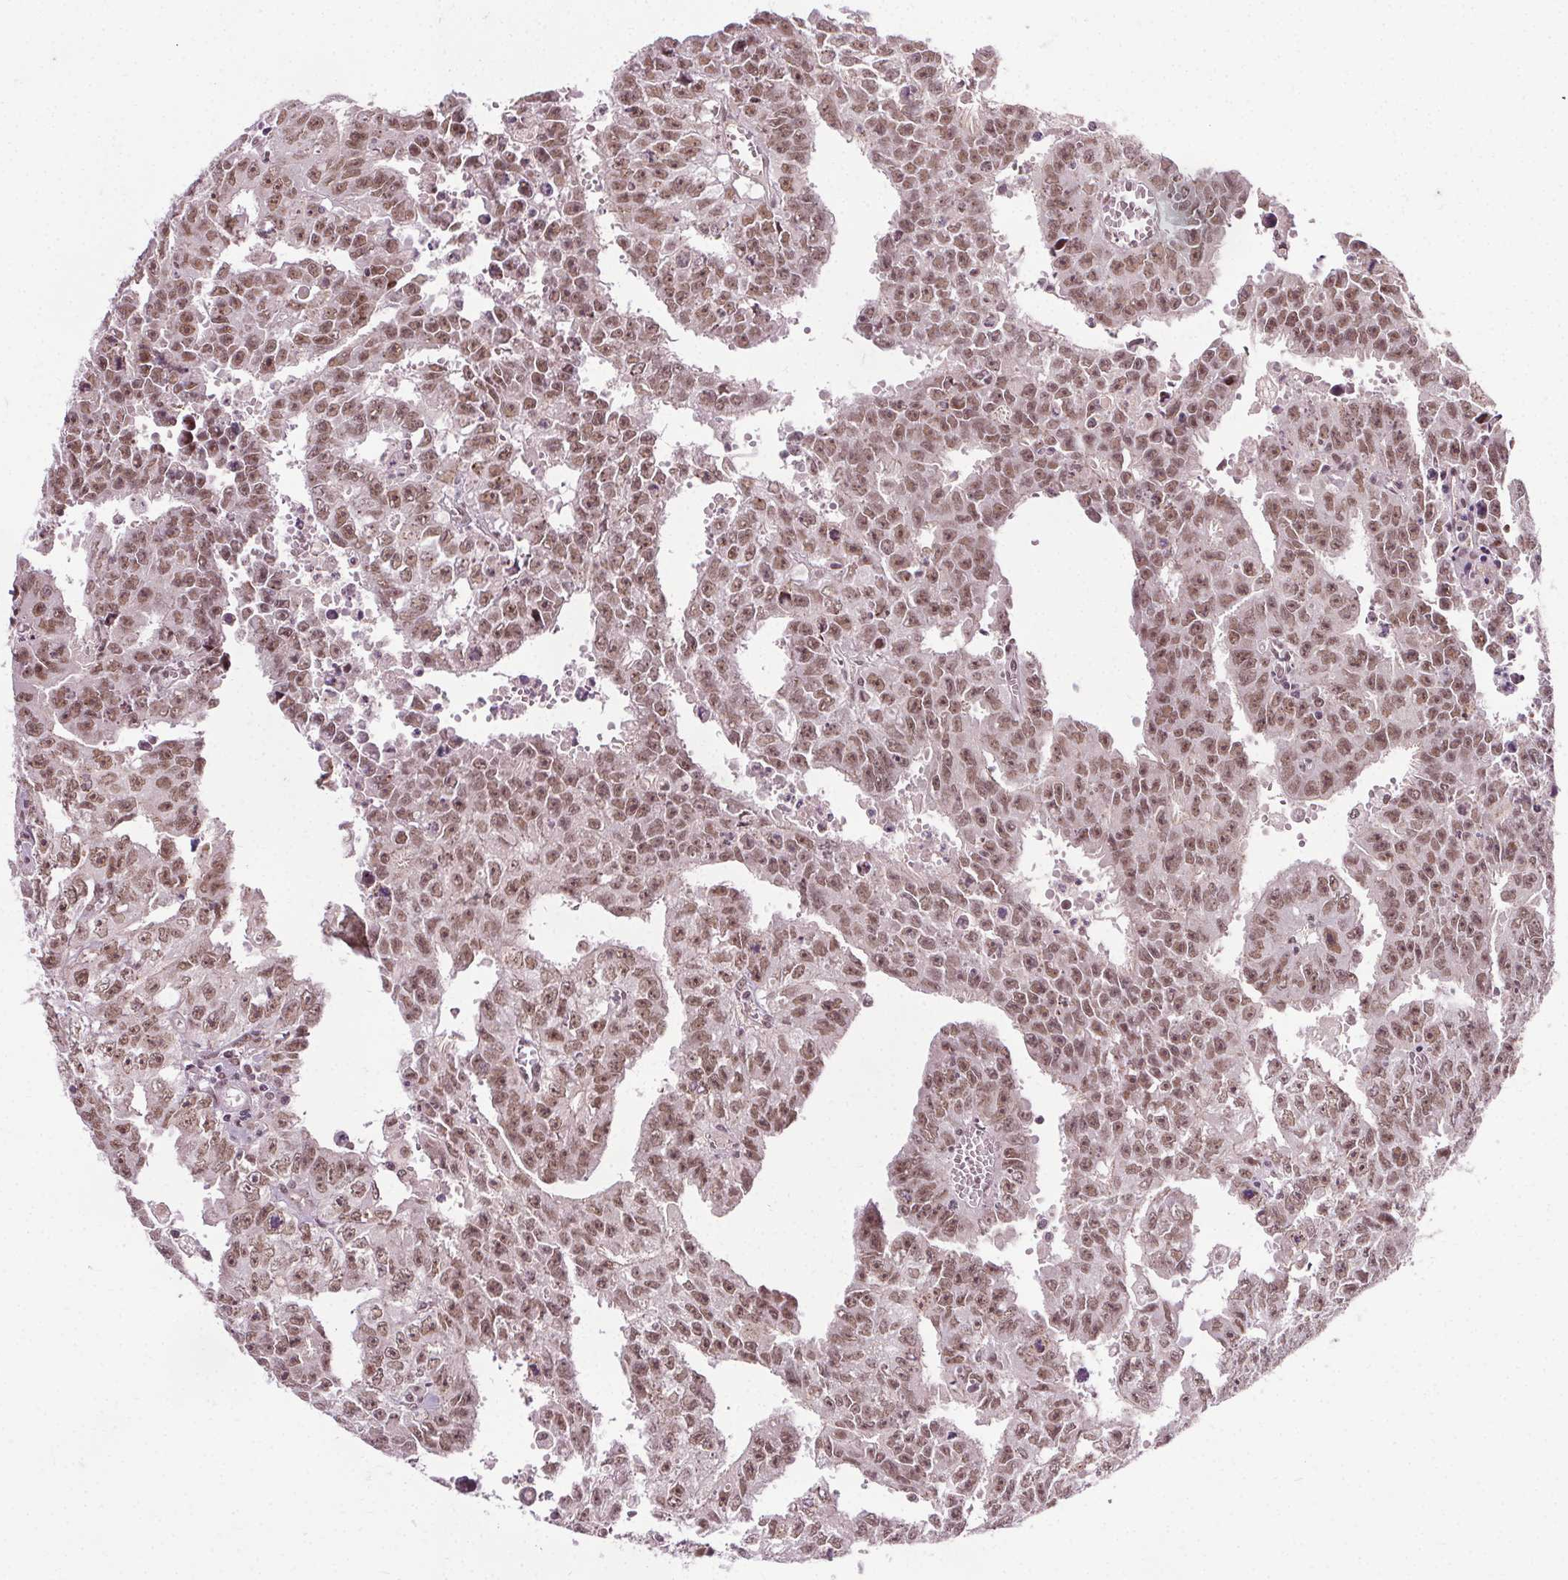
{"staining": {"intensity": "moderate", "quantity": ">75%", "location": "nuclear"}, "tissue": "testis cancer", "cell_type": "Tumor cells", "image_type": "cancer", "snomed": [{"axis": "morphology", "description": "Carcinoma, Embryonal, NOS"}, {"axis": "morphology", "description": "Teratoma, malignant, NOS"}, {"axis": "topography", "description": "Testis"}], "caption": "Moderate nuclear positivity is appreciated in about >75% of tumor cells in embryonal carcinoma (testis). Ihc stains the protein of interest in brown and the nuclei are stained blue.", "gene": "MED6", "patient": {"sex": "male", "age": 24}}